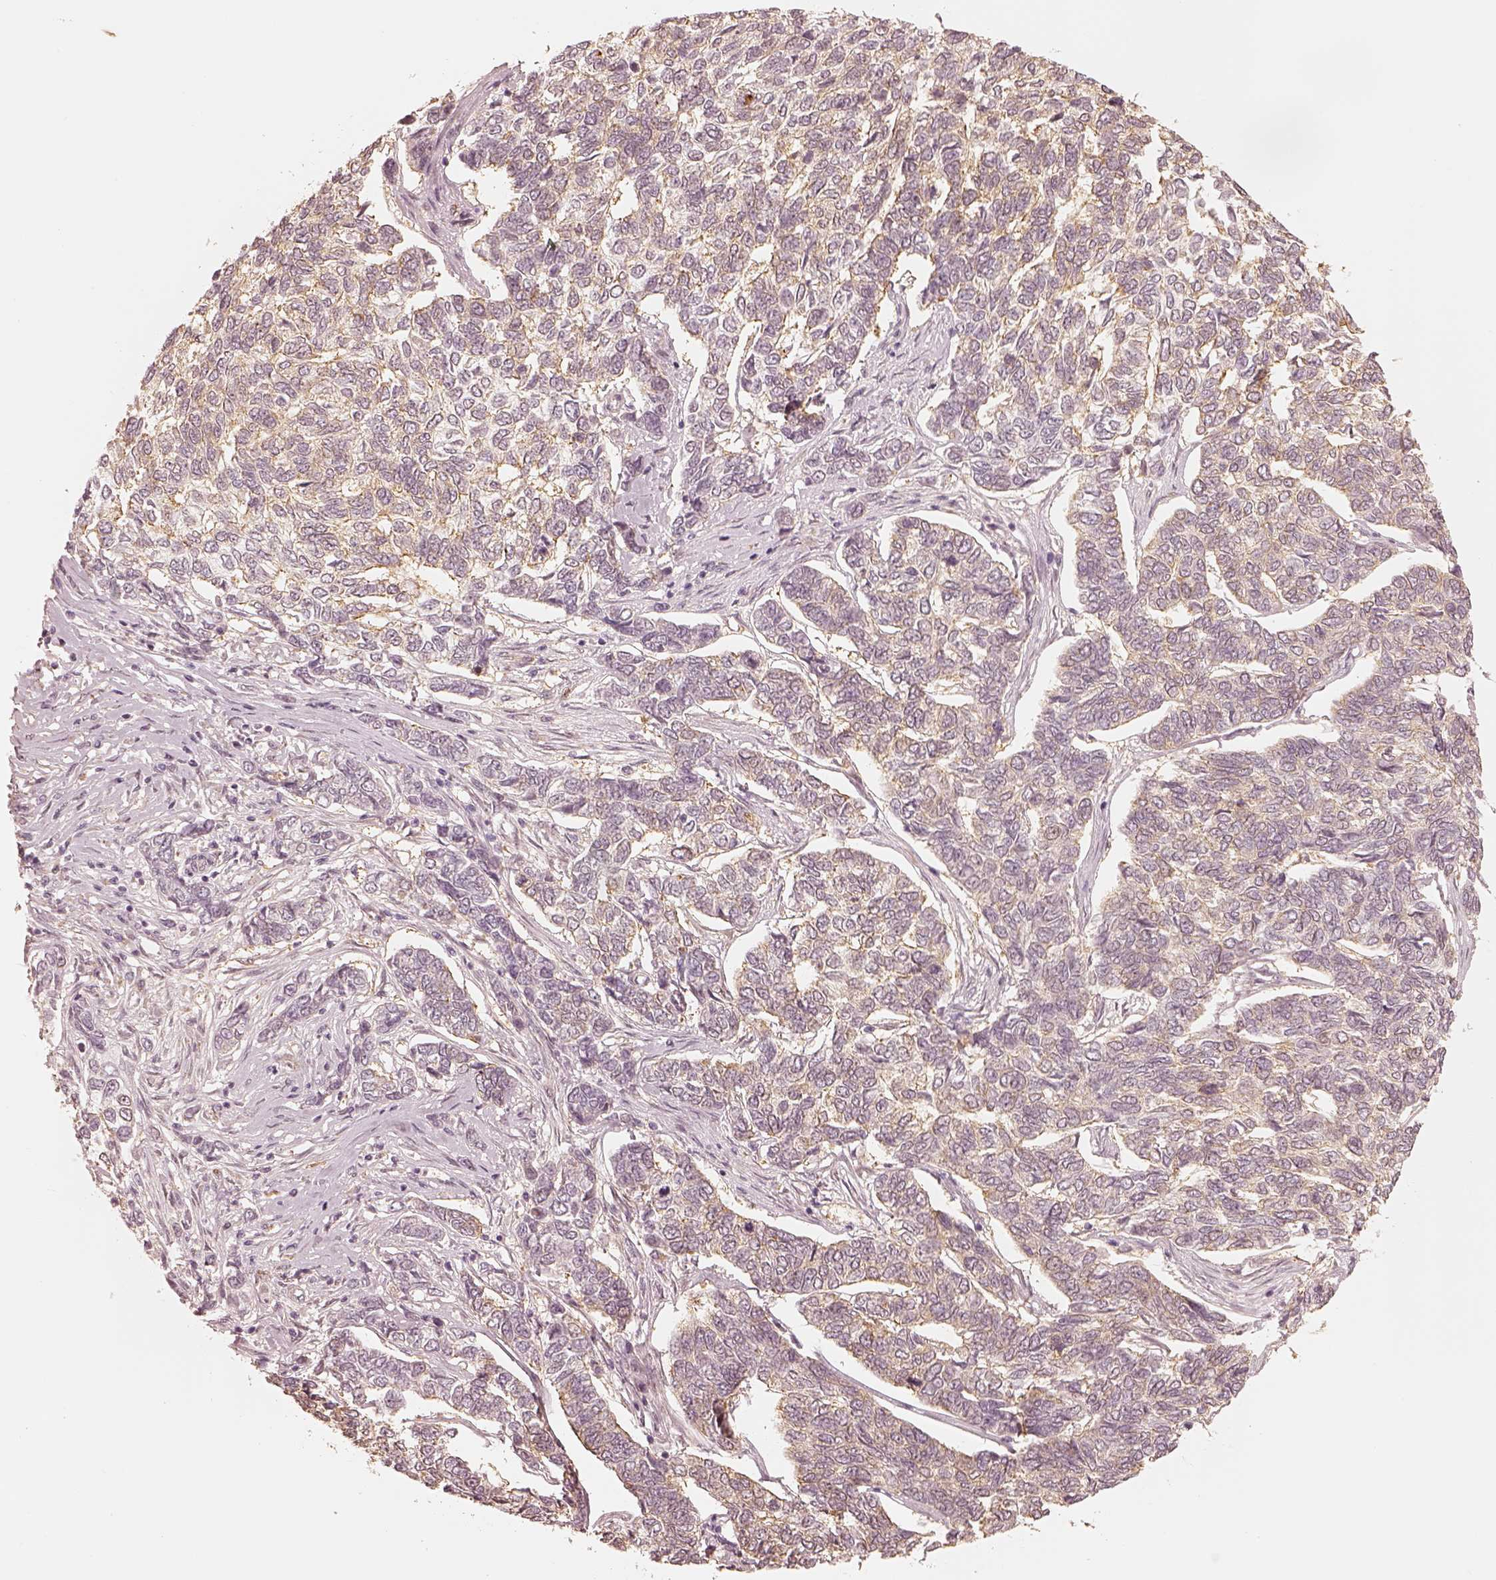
{"staining": {"intensity": "weak", "quantity": "<25%", "location": "cytoplasmic/membranous"}, "tissue": "skin cancer", "cell_type": "Tumor cells", "image_type": "cancer", "snomed": [{"axis": "morphology", "description": "Basal cell carcinoma"}, {"axis": "topography", "description": "Skin"}], "caption": "The micrograph shows no significant staining in tumor cells of skin cancer. (Brightfield microscopy of DAB immunohistochemistry (IHC) at high magnification).", "gene": "GORASP2", "patient": {"sex": "female", "age": 65}}